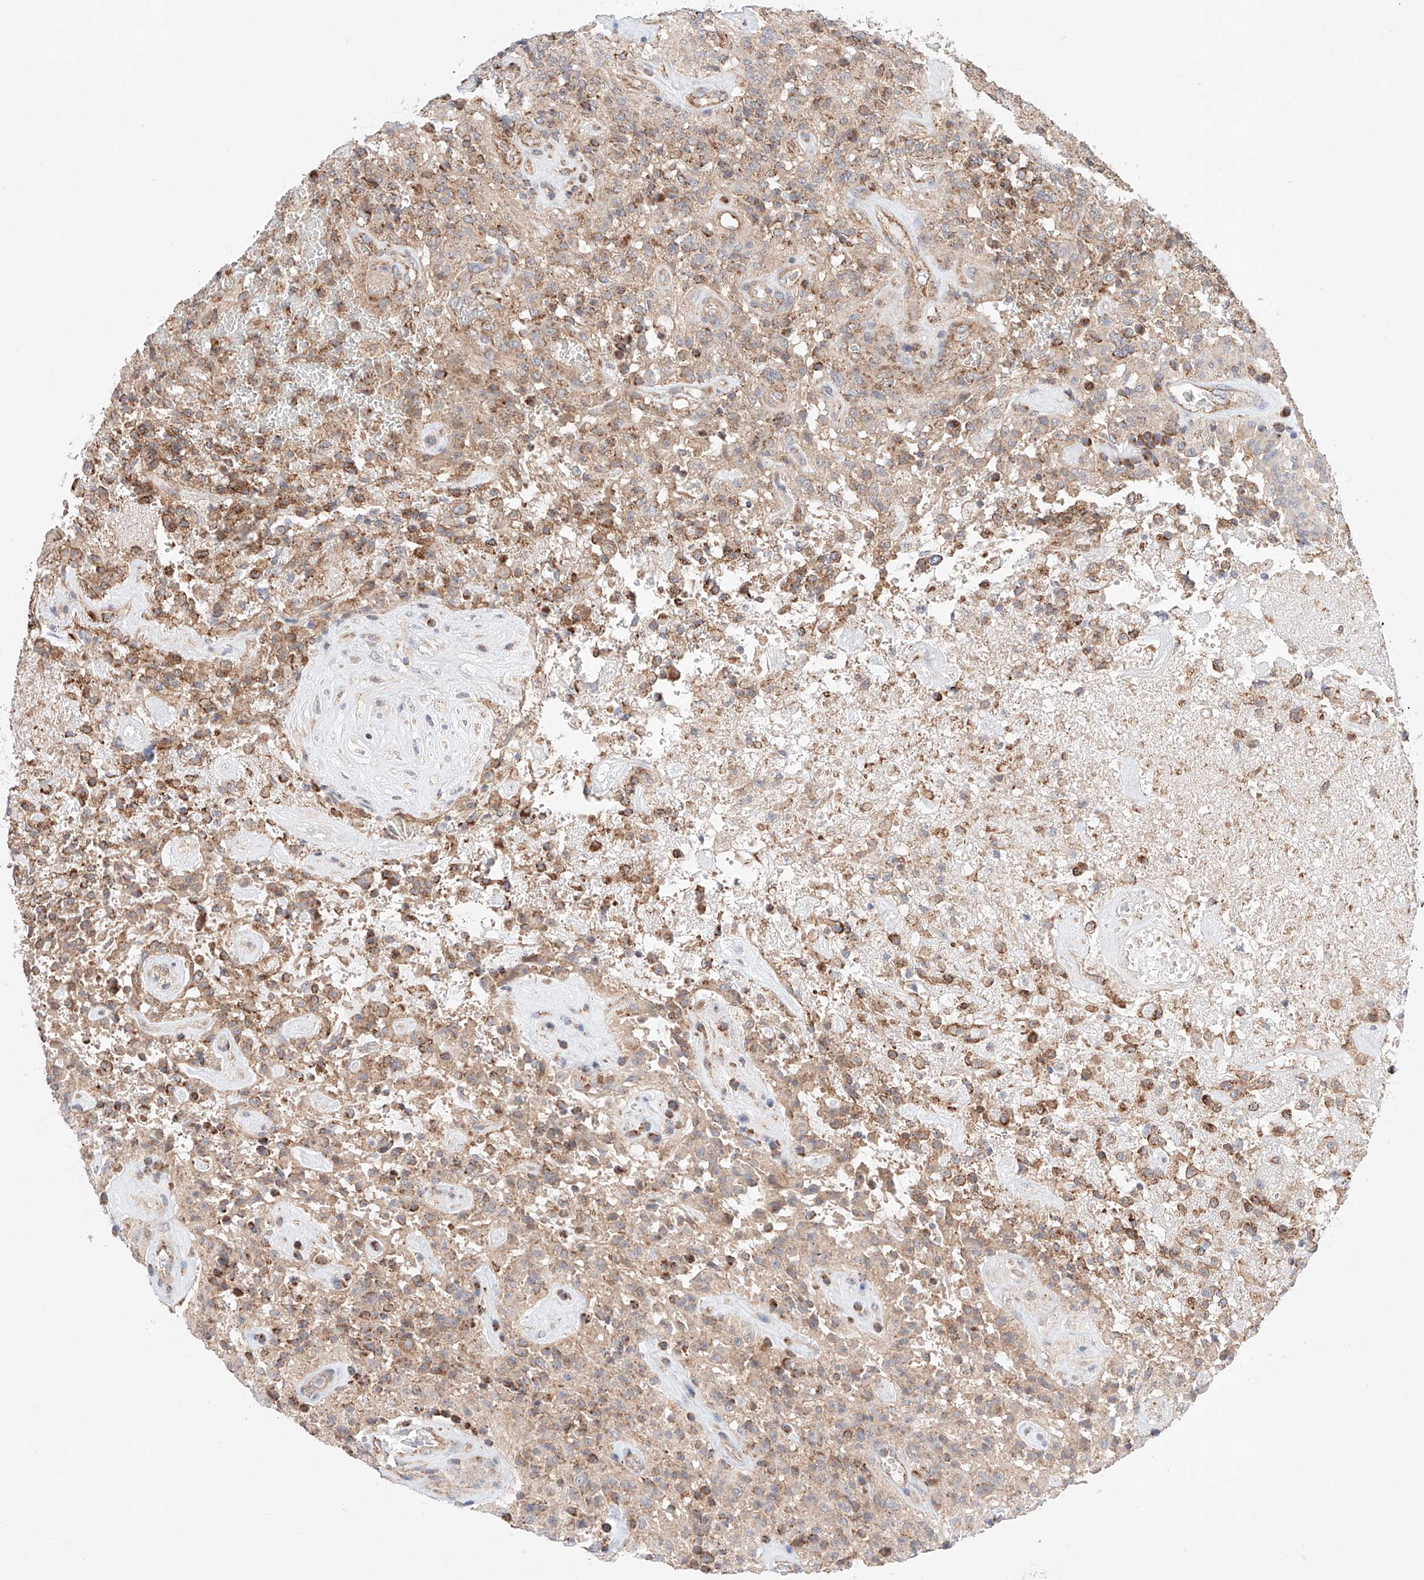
{"staining": {"intensity": "moderate", "quantity": "25%-75%", "location": "cytoplasmic/membranous"}, "tissue": "glioma", "cell_type": "Tumor cells", "image_type": "cancer", "snomed": [{"axis": "morphology", "description": "Glioma, malignant, High grade"}, {"axis": "topography", "description": "Brain"}], "caption": "Glioma was stained to show a protein in brown. There is medium levels of moderate cytoplasmic/membranous staining in approximately 25%-75% of tumor cells. Using DAB (brown) and hematoxylin (blue) stains, captured at high magnification using brightfield microscopy.", "gene": "KTI12", "patient": {"sex": "female", "age": 57}}